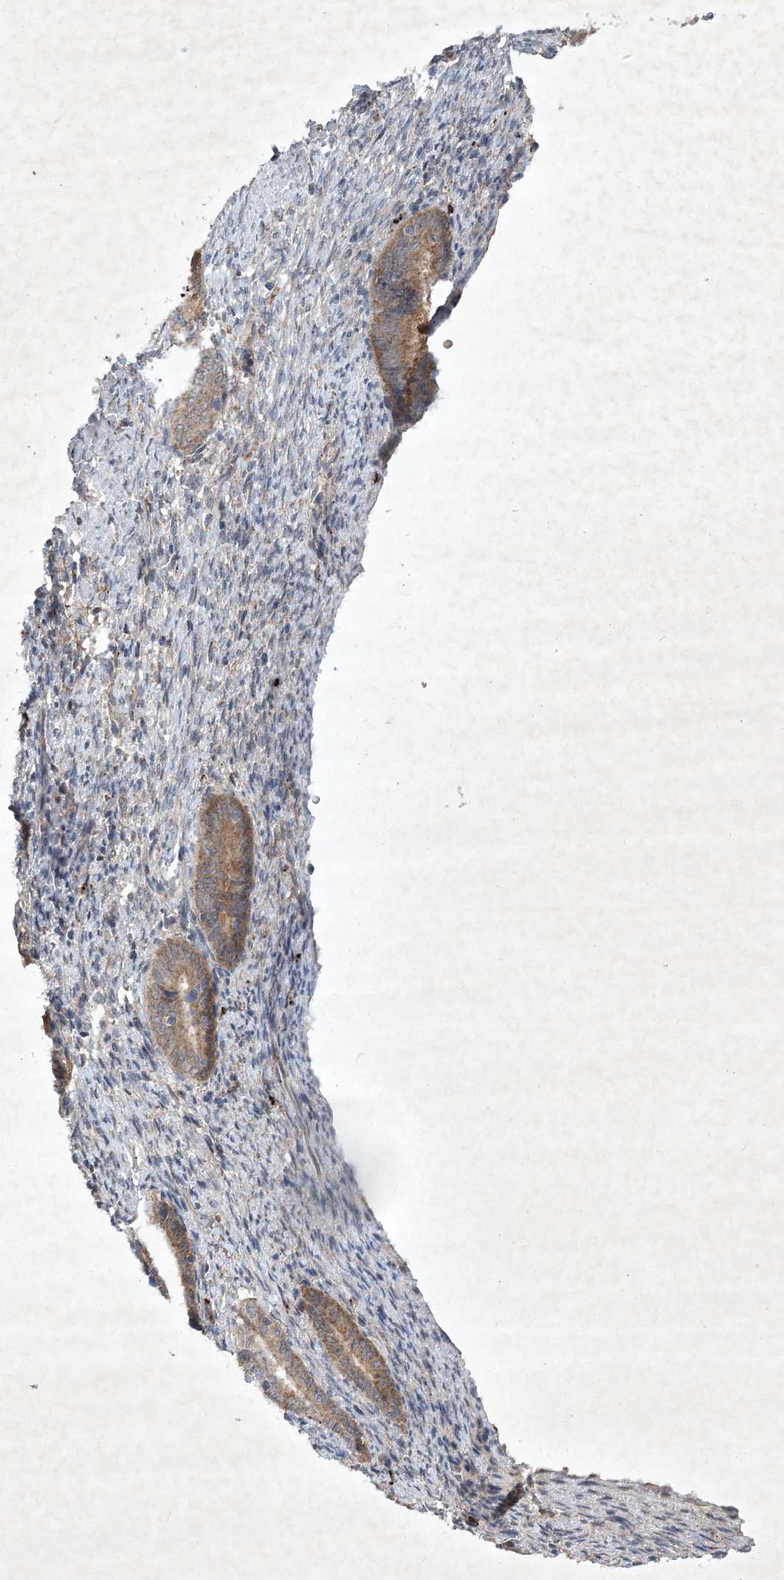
{"staining": {"intensity": "moderate", "quantity": ">75%", "location": "cytoplasmic/membranous"}, "tissue": "endometrial cancer", "cell_type": "Tumor cells", "image_type": "cancer", "snomed": [{"axis": "morphology", "description": "Adenocarcinoma, NOS"}, {"axis": "topography", "description": "Endometrium"}], "caption": "A brown stain highlights moderate cytoplasmic/membranous staining of a protein in human adenocarcinoma (endometrial) tumor cells.", "gene": "PYROXD2", "patient": {"sex": "female", "age": 51}}